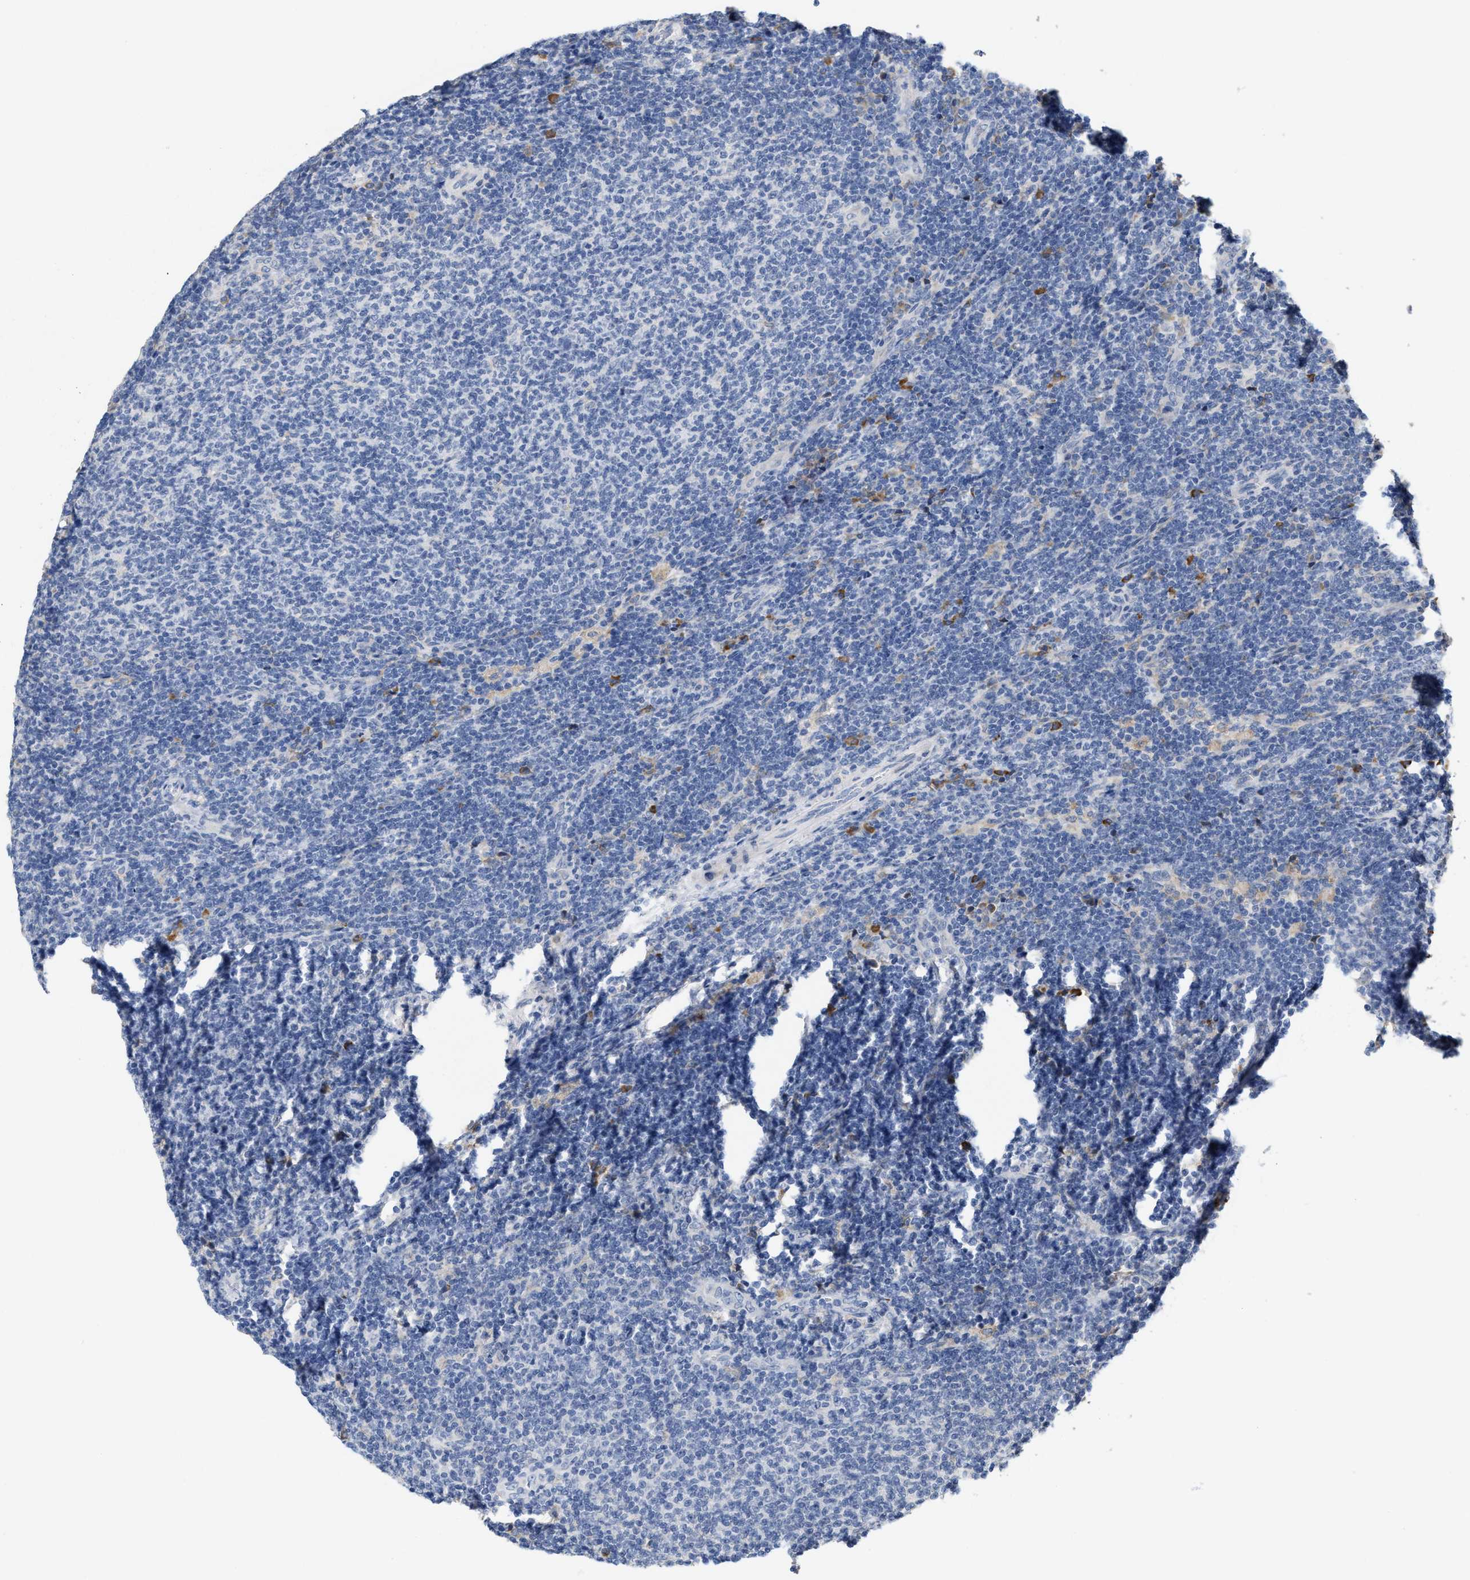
{"staining": {"intensity": "moderate", "quantity": "<25%", "location": "cytoplasmic/membranous"}, "tissue": "lymphoma", "cell_type": "Tumor cells", "image_type": "cancer", "snomed": [{"axis": "morphology", "description": "Malignant lymphoma, non-Hodgkin's type, Low grade"}, {"axis": "topography", "description": "Lymph node"}], "caption": "There is low levels of moderate cytoplasmic/membranous staining in tumor cells of malignant lymphoma, non-Hodgkin's type (low-grade), as demonstrated by immunohistochemical staining (brown color).", "gene": "RYR2", "patient": {"sex": "male", "age": 66}}